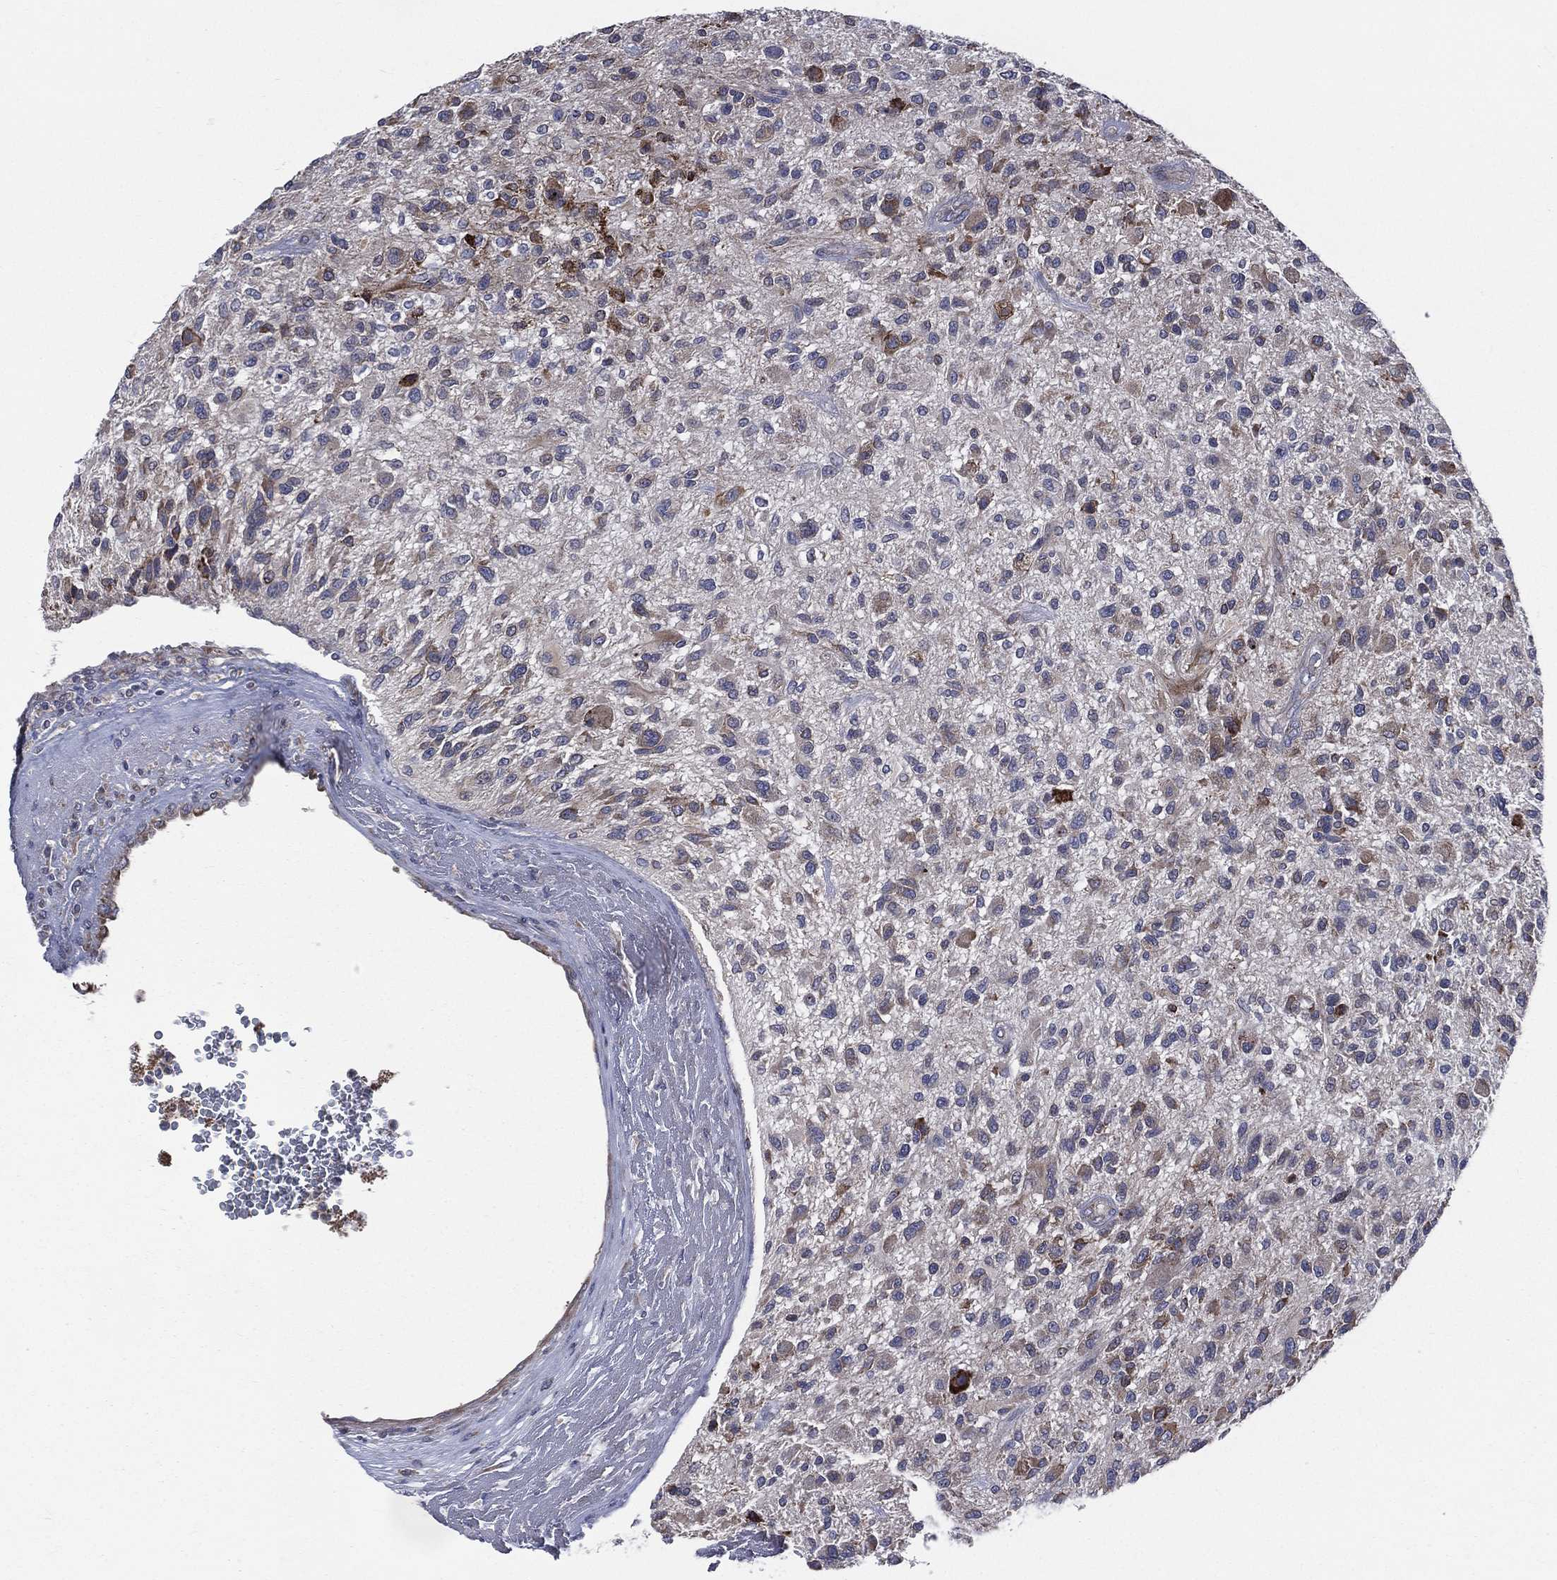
{"staining": {"intensity": "moderate", "quantity": "<25%", "location": "cytoplasmic/membranous"}, "tissue": "glioma", "cell_type": "Tumor cells", "image_type": "cancer", "snomed": [{"axis": "morphology", "description": "Glioma, malignant, High grade"}, {"axis": "topography", "description": "Brain"}], "caption": "IHC staining of high-grade glioma (malignant), which demonstrates low levels of moderate cytoplasmic/membranous staining in approximately <25% of tumor cells indicating moderate cytoplasmic/membranous protein positivity. The staining was performed using DAB (3,3'-diaminobenzidine) (brown) for protein detection and nuclei were counterstained in hematoxylin (blue).", "gene": "CCDC159", "patient": {"sex": "male", "age": 47}}